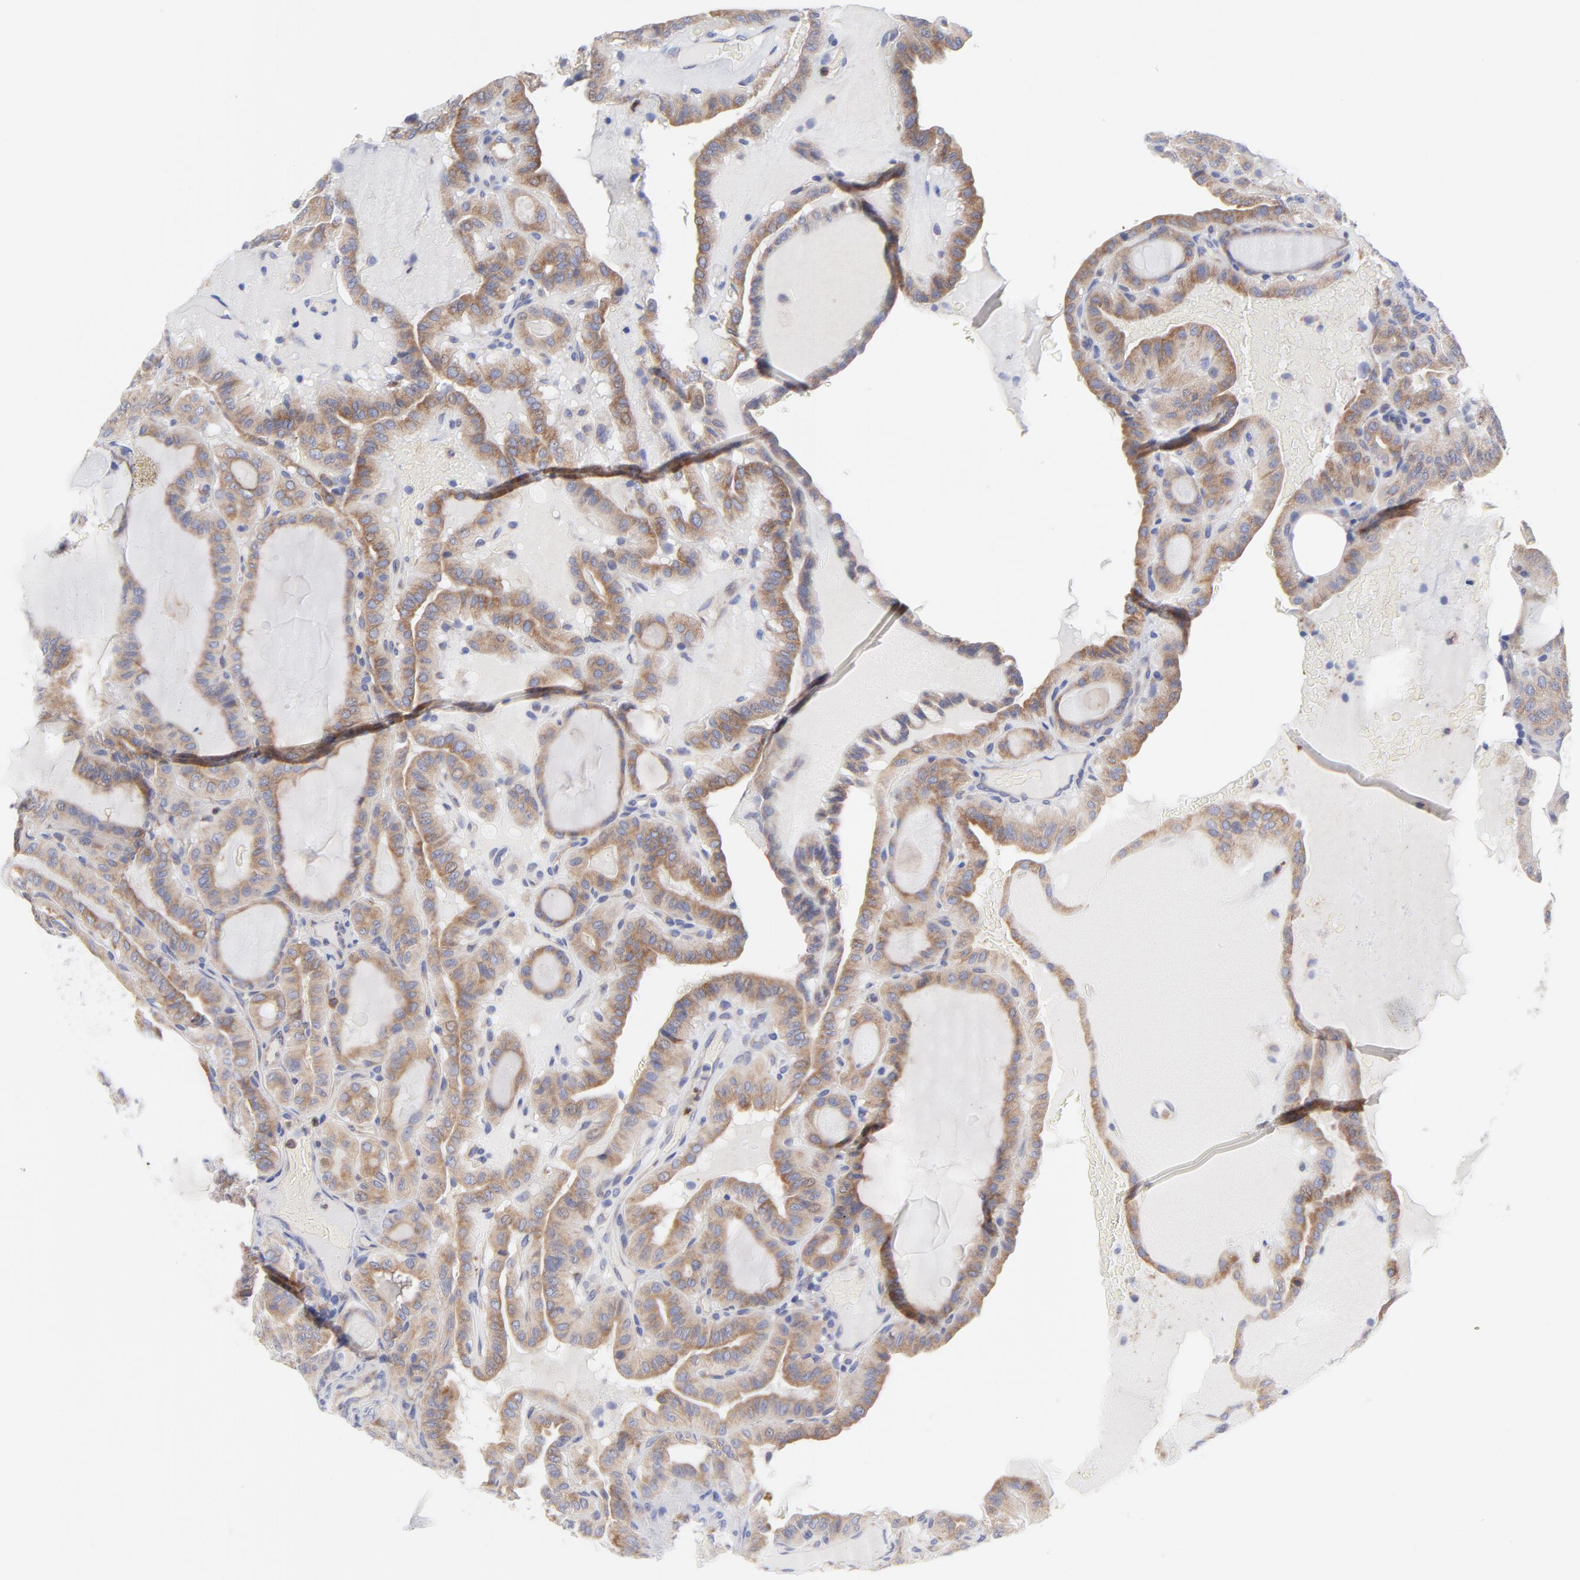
{"staining": {"intensity": "moderate", "quantity": ">75%", "location": "cytoplasmic/membranous"}, "tissue": "thyroid cancer", "cell_type": "Tumor cells", "image_type": "cancer", "snomed": [{"axis": "morphology", "description": "Papillary adenocarcinoma, NOS"}, {"axis": "topography", "description": "Thyroid gland"}], "caption": "This photomicrograph displays IHC staining of human papillary adenocarcinoma (thyroid), with medium moderate cytoplasmic/membranous staining in about >75% of tumor cells.", "gene": "MOSPD2", "patient": {"sex": "male", "age": 77}}